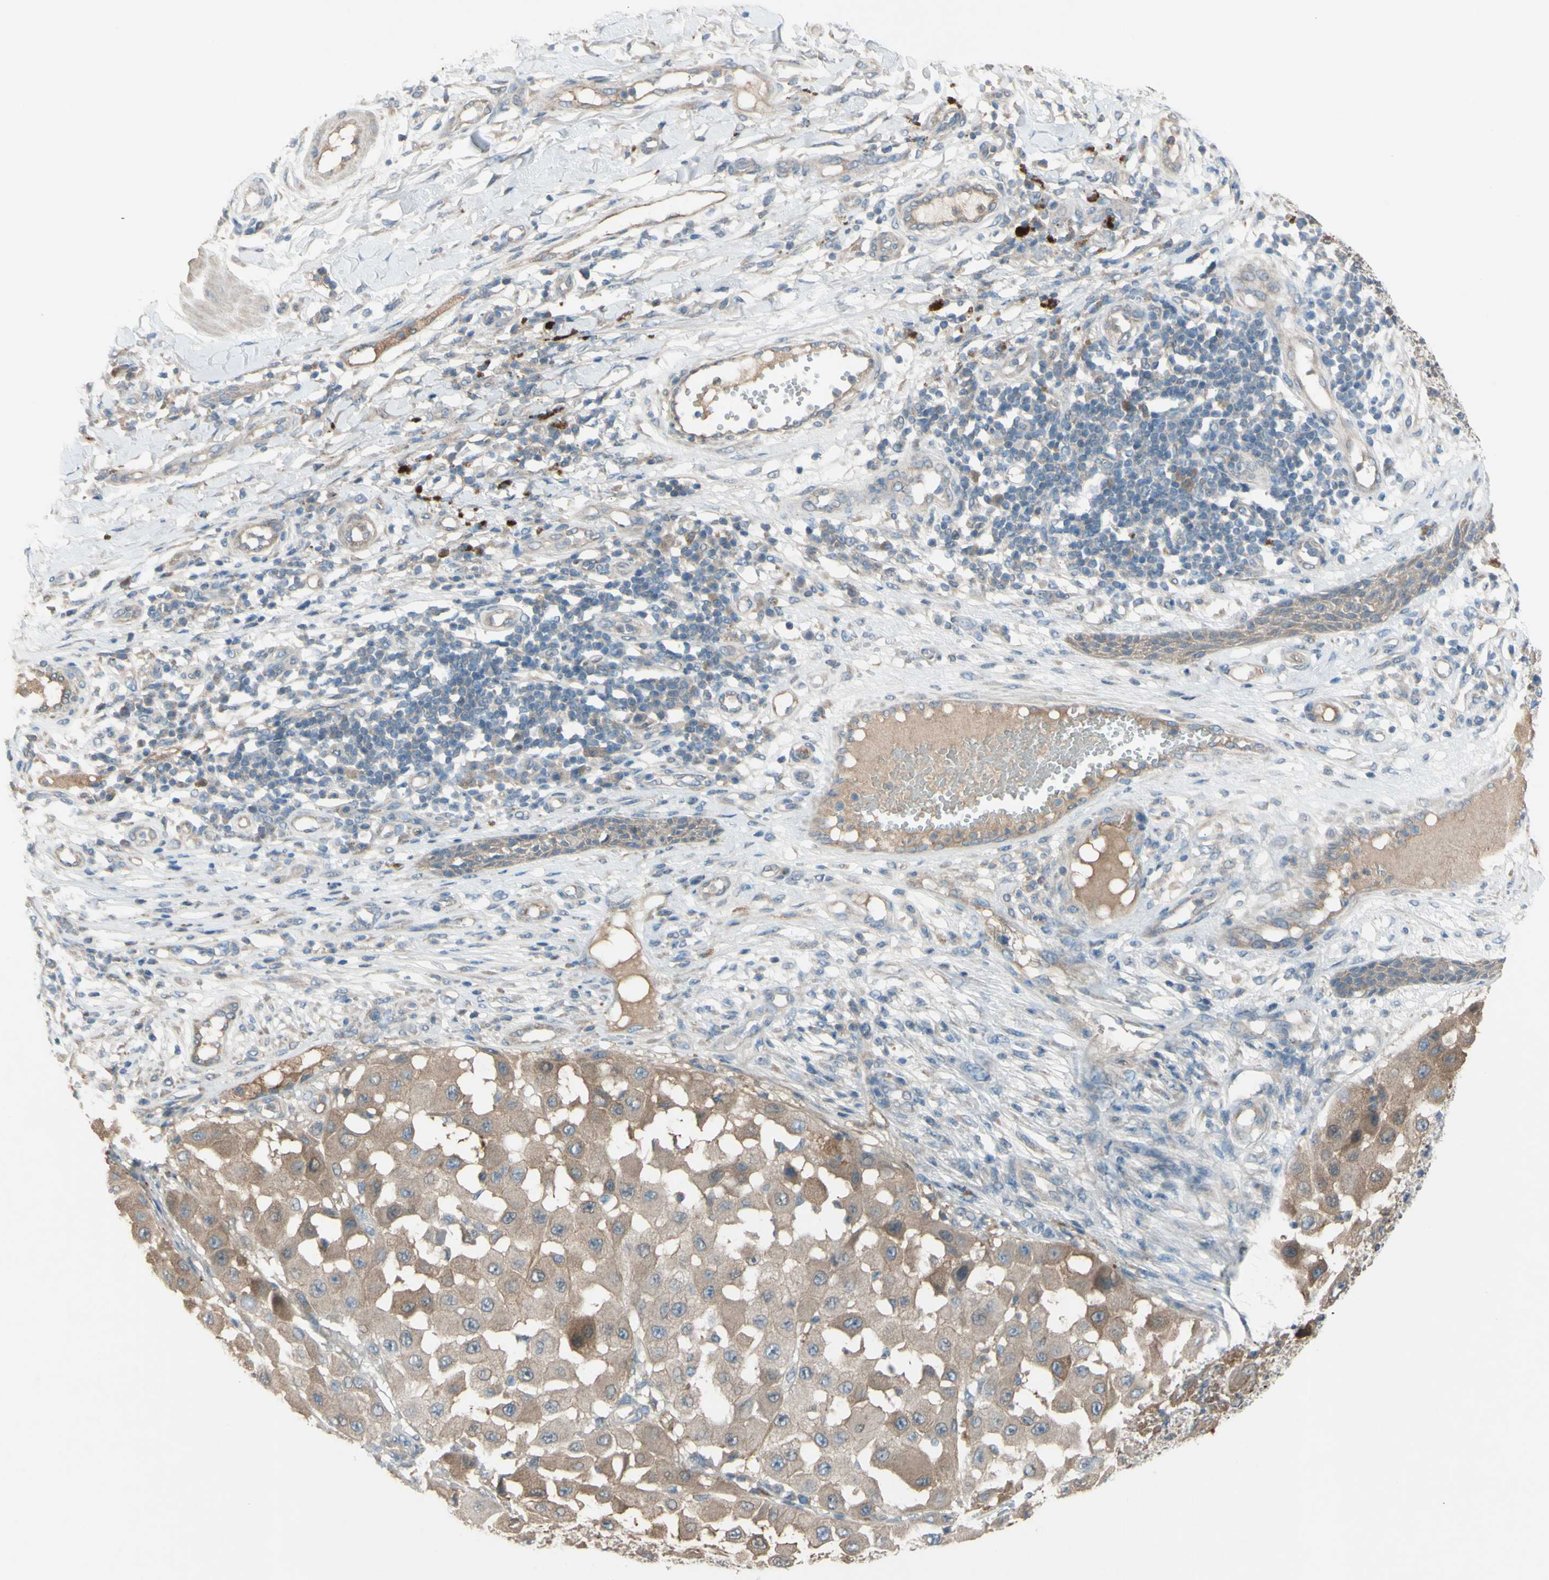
{"staining": {"intensity": "weak", "quantity": ">75%", "location": "cytoplasmic/membranous"}, "tissue": "melanoma", "cell_type": "Tumor cells", "image_type": "cancer", "snomed": [{"axis": "morphology", "description": "Malignant melanoma, NOS"}, {"axis": "topography", "description": "Skin"}], "caption": "A low amount of weak cytoplasmic/membranous staining is appreciated in approximately >75% of tumor cells in melanoma tissue.", "gene": "AFP", "patient": {"sex": "female", "age": 81}}